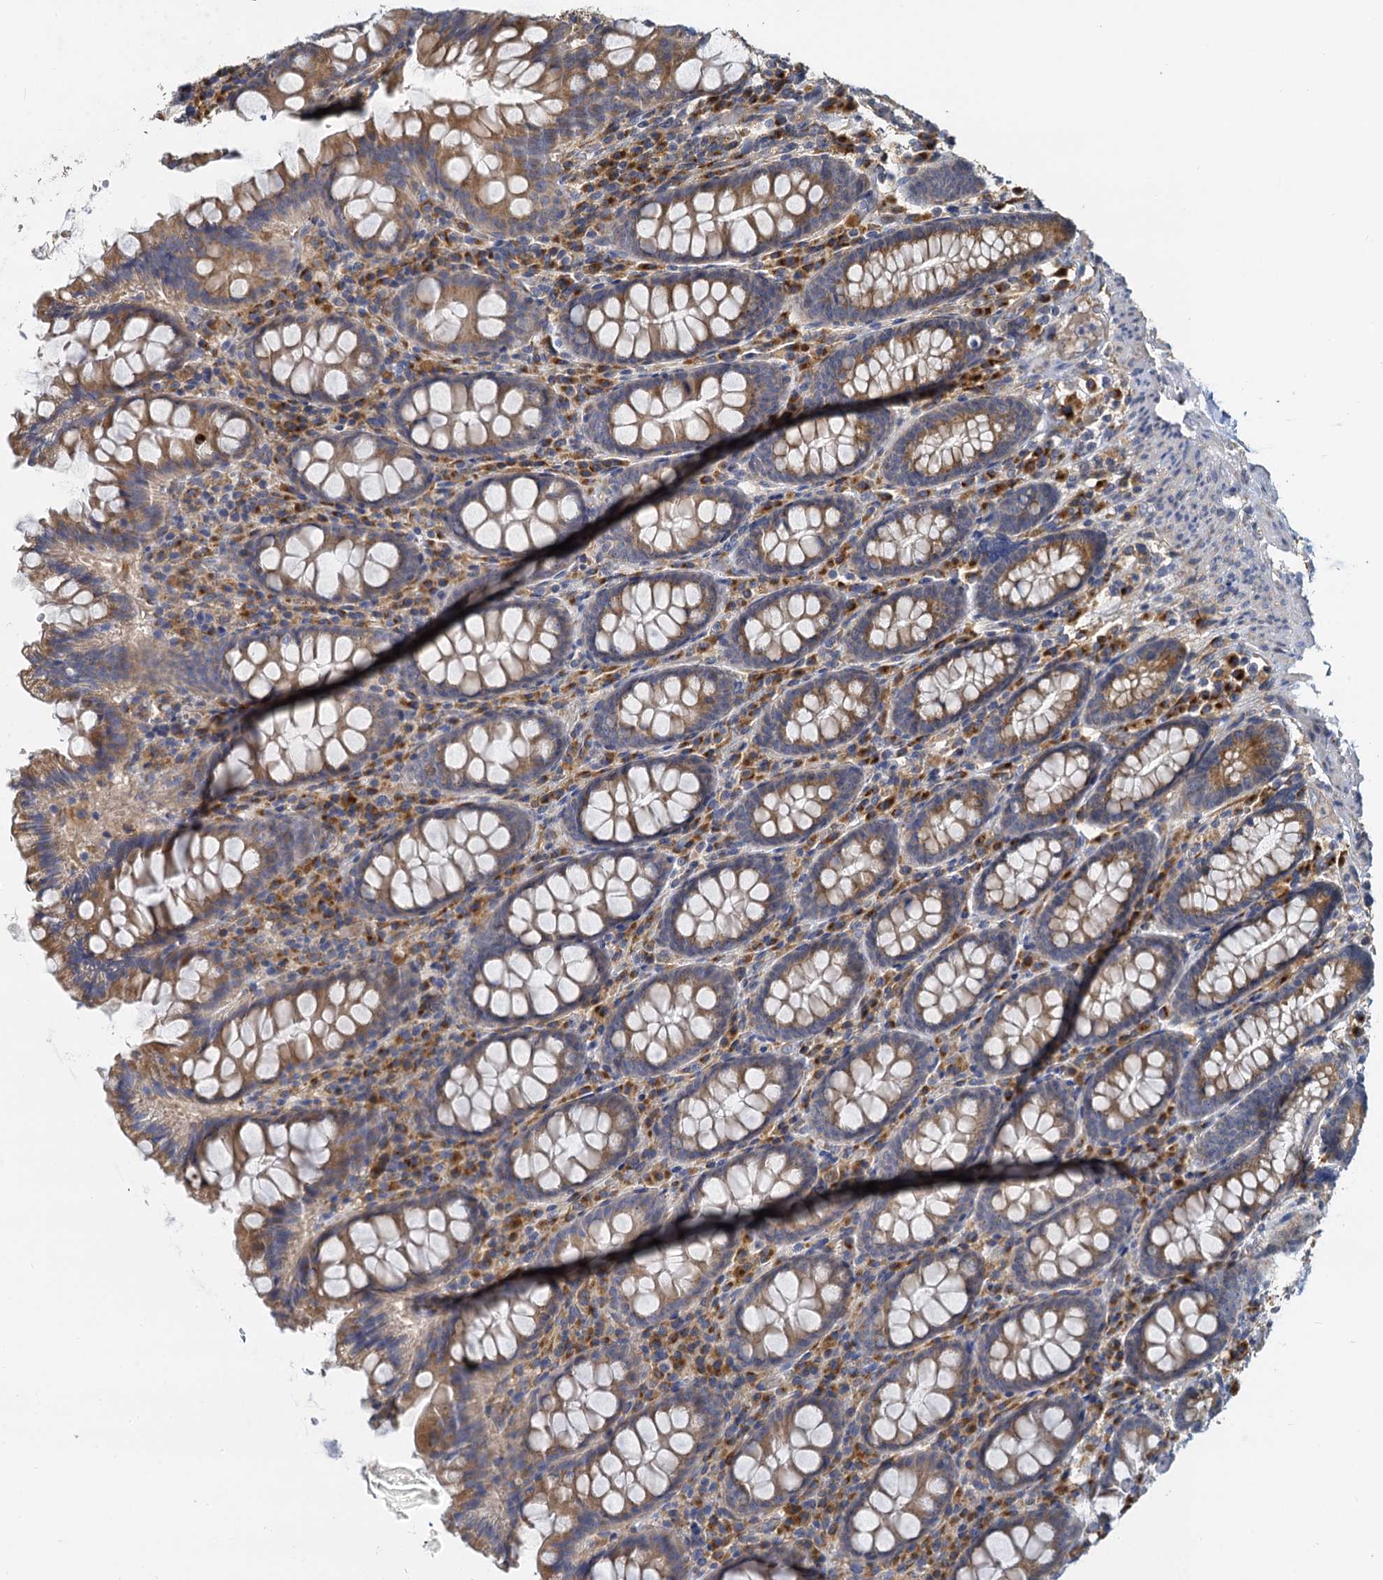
{"staining": {"intensity": "moderate", "quantity": ">75%", "location": "cytoplasmic/membranous"}, "tissue": "colon", "cell_type": "Glandular cells", "image_type": "normal", "snomed": [{"axis": "morphology", "description": "Normal tissue, NOS"}, {"axis": "topography", "description": "Colon"}], "caption": "A medium amount of moderate cytoplasmic/membranous staining is present in about >75% of glandular cells in normal colon. The protein is stained brown, and the nuclei are stained in blue (DAB IHC with brightfield microscopy, high magnification).", "gene": "NKAPD1", "patient": {"sex": "female", "age": 79}}